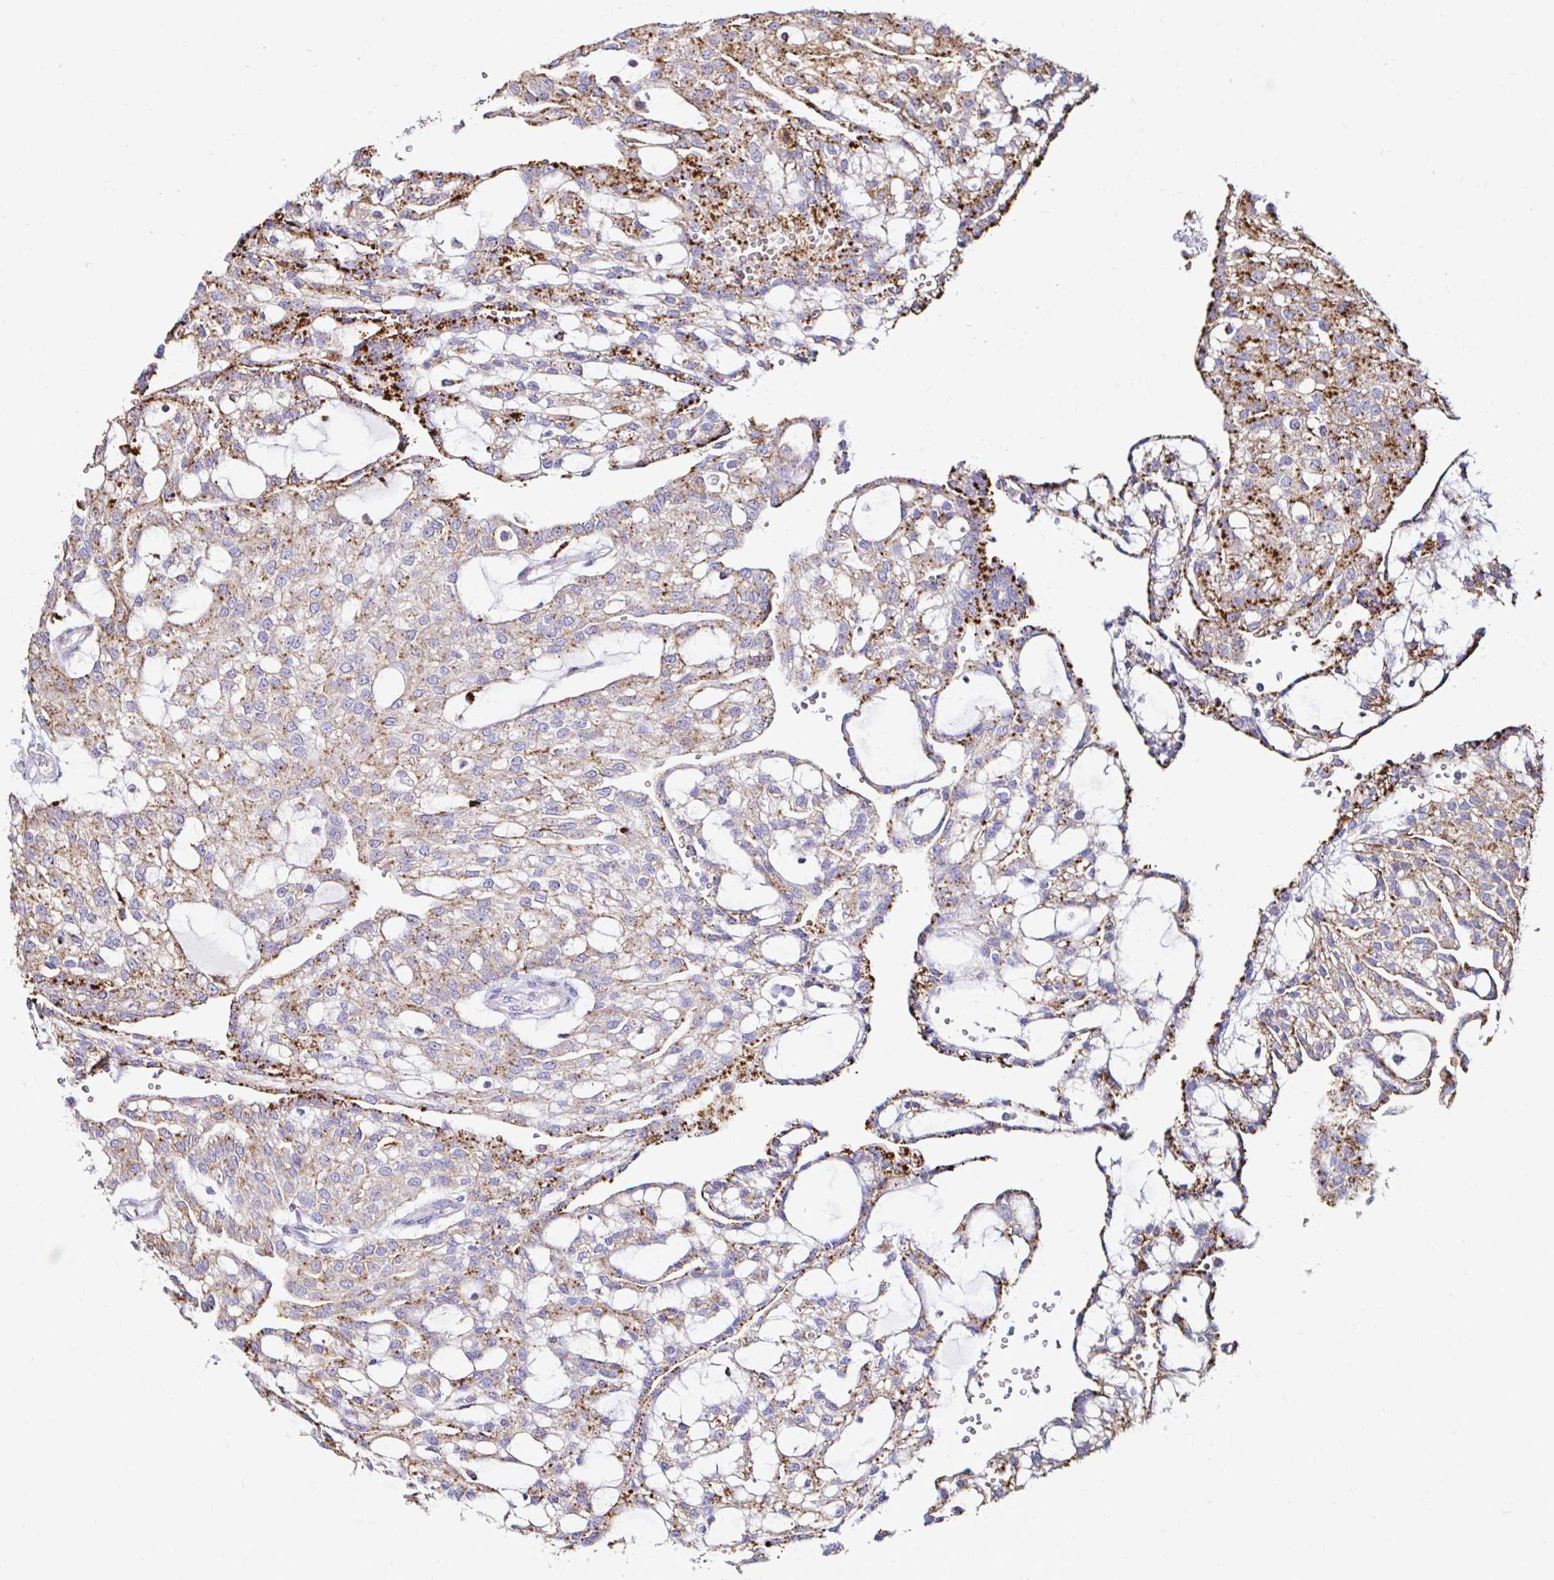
{"staining": {"intensity": "moderate", "quantity": "25%-75%", "location": "cytoplasmic/membranous"}, "tissue": "renal cancer", "cell_type": "Tumor cells", "image_type": "cancer", "snomed": [{"axis": "morphology", "description": "Adenocarcinoma, NOS"}, {"axis": "topography", "description": "Kidney"}], "caption": "Immunohistochemical staining of human renal cancer demonstrates medium levels of moderate cytoplasmic/membranous expression in approximately 25%-75% of tumor cells. (DAB IHC, brown staining for protein, blue staining for nuclei).", "gene": "GALNS", "patient": {"sex": "male", "age": 63}}